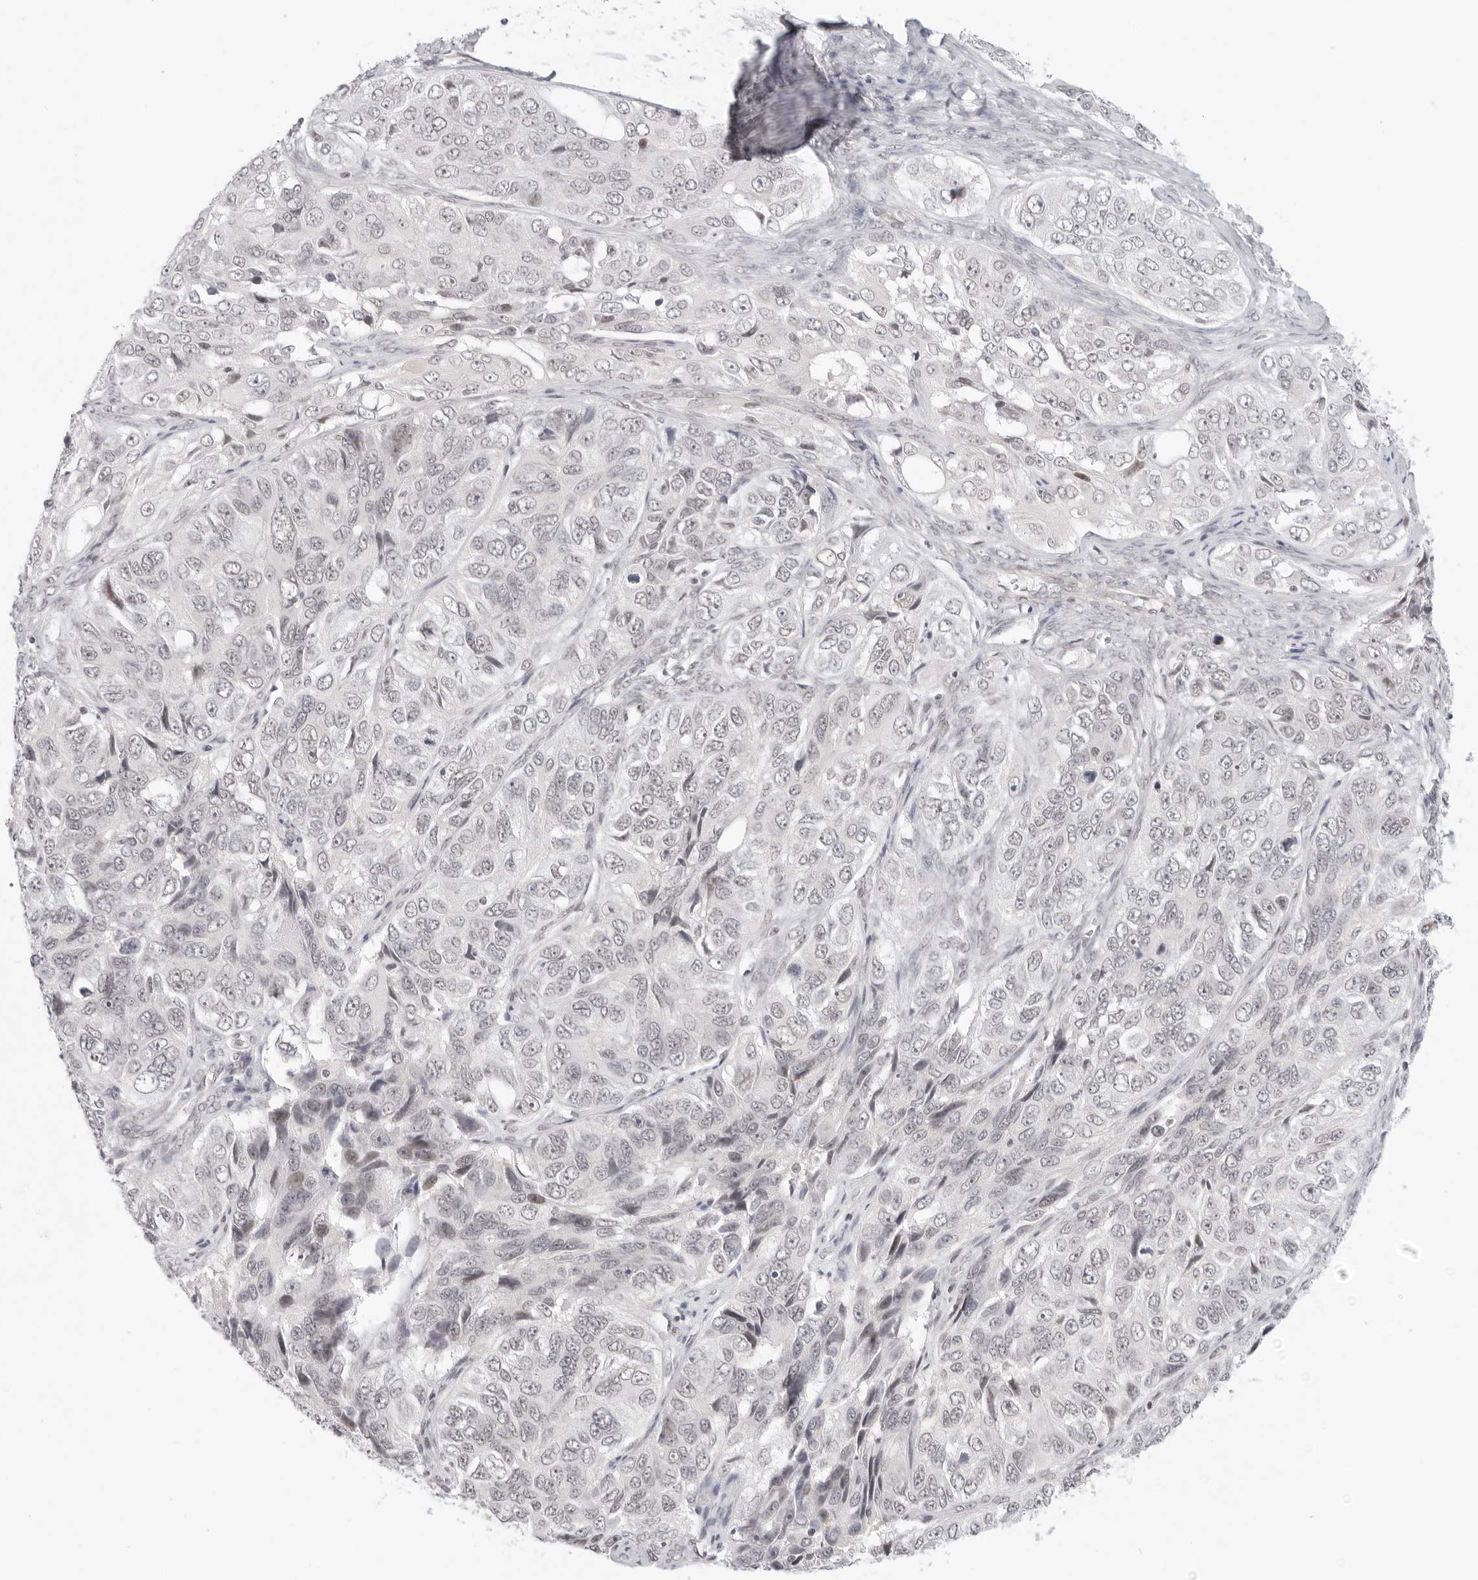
{"staining": {"intensity": "negative", "quantity": "none", "location": "none"}, "tissue": "ovarian cancer", "cell_type": "Tumor cells", "image_type": "cancer", "snomed": [{"axis": "morphology", "description": "Carcinoma, endometroid"}, {"axis": "topography", "description": "Ovary"}], "caption": "Immunohistochemistry (IHC) histopathology image of neoplastic tissue: endometroid carcinoma (ovarian) stained with DAB reveals no significant protein positivity in tumor cells.", "gene": "TCIM", "patient": {"sex": "female", "age": 51}}